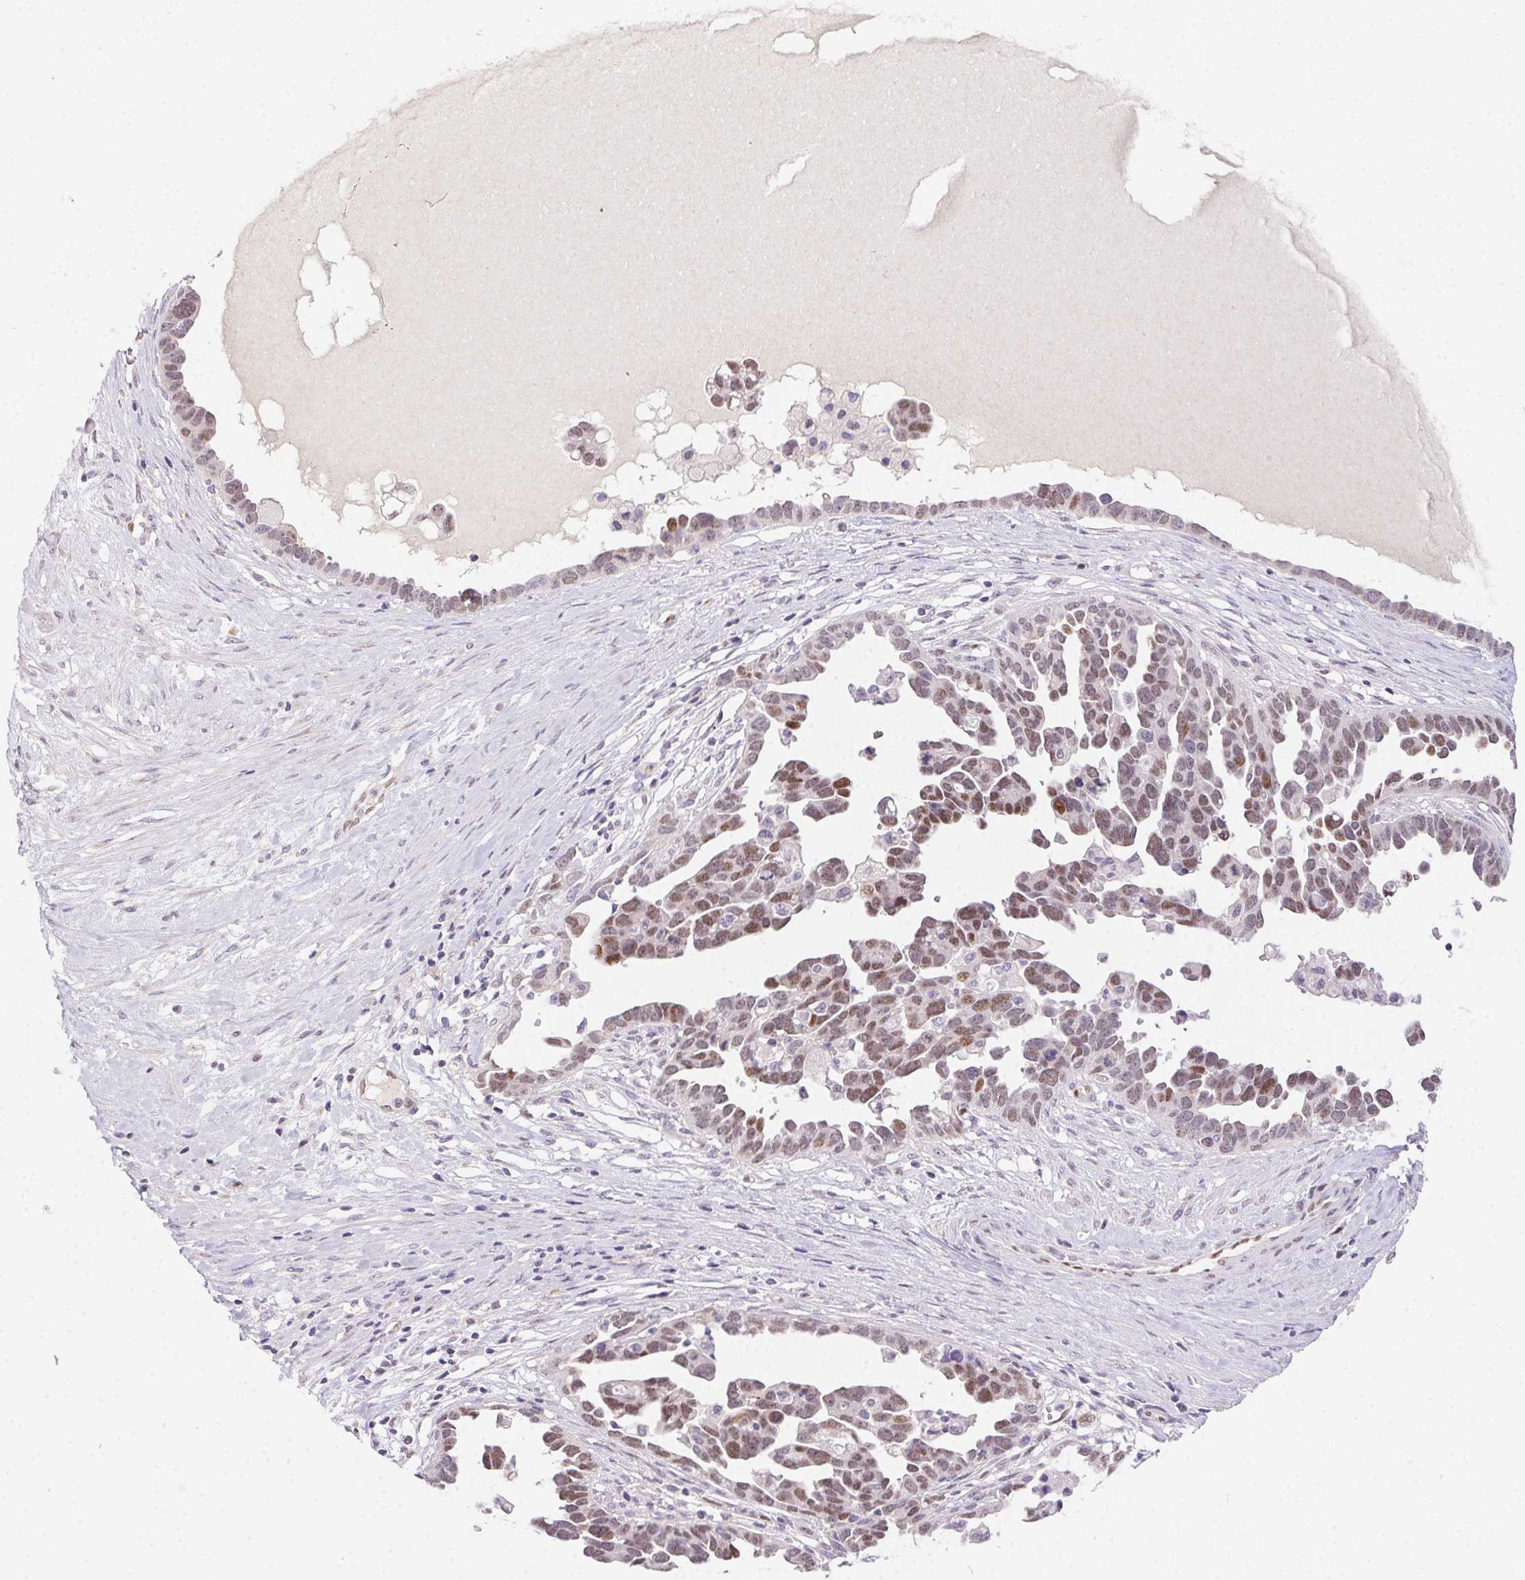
{"staining": {"intensity": "moderate", "quantity": ">75%", "location": "nuclear"}, "tissue": "ovarian cancer", "cell_type": "Tumor cells", "image_type": "cancer", "snomed": [{"axis": "morphology", "description": "Cystadenocarcinoma, serous, NOS"}, {"axis": "topography", "description": "Ovary"}], "caption": "Immunohistochemical staining of human ovarian cancer demonstrates medium levels of moderate nuclear staining in about >75% of tumor cells.", "gene": "SP9", "patient": {"sex": "female", "age": 54}}